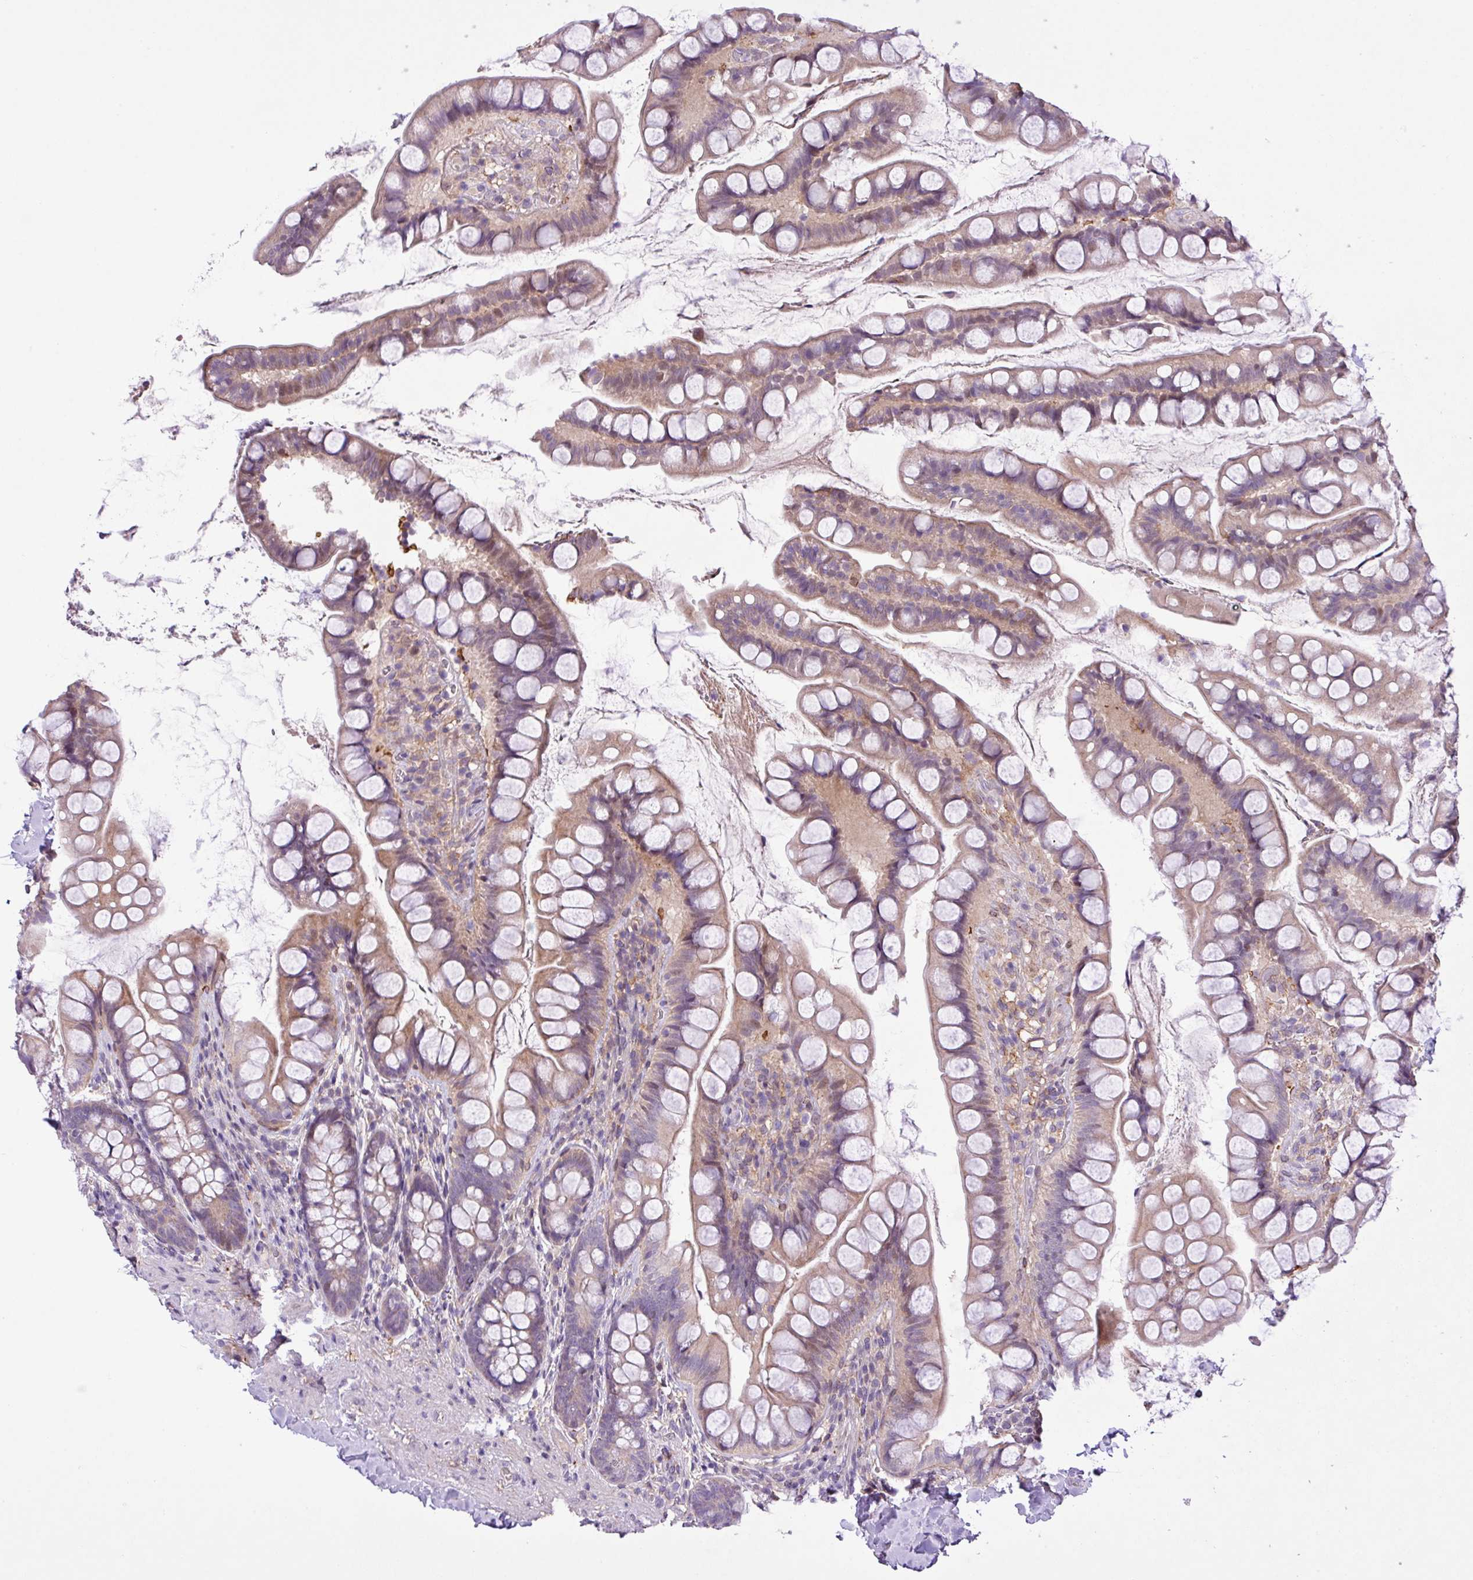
{"staining": {"intensity": "moderate", "quantity": "25%-75%", "location": "cytoplasmic/membranous"}, "tissue": "small intestine", "cell_type": "Glandular cells", "image_type": "normal", "snomed": [{"axis": "morphology", "description": "Normal tissue, NOS"}, {"axis": "topography", "description": "Small intestine"}], "caption": "Brown immunohistochemical staining in unremarkable small intestine shows moderate cytoplasmic/membranous positivity in approximately 25%-75% of glandular cells. (Brightfield microscopy of DAB IHC at high magnification).", "gene": "RPP25L", "patient": {"sex": "male", "age": 70}}